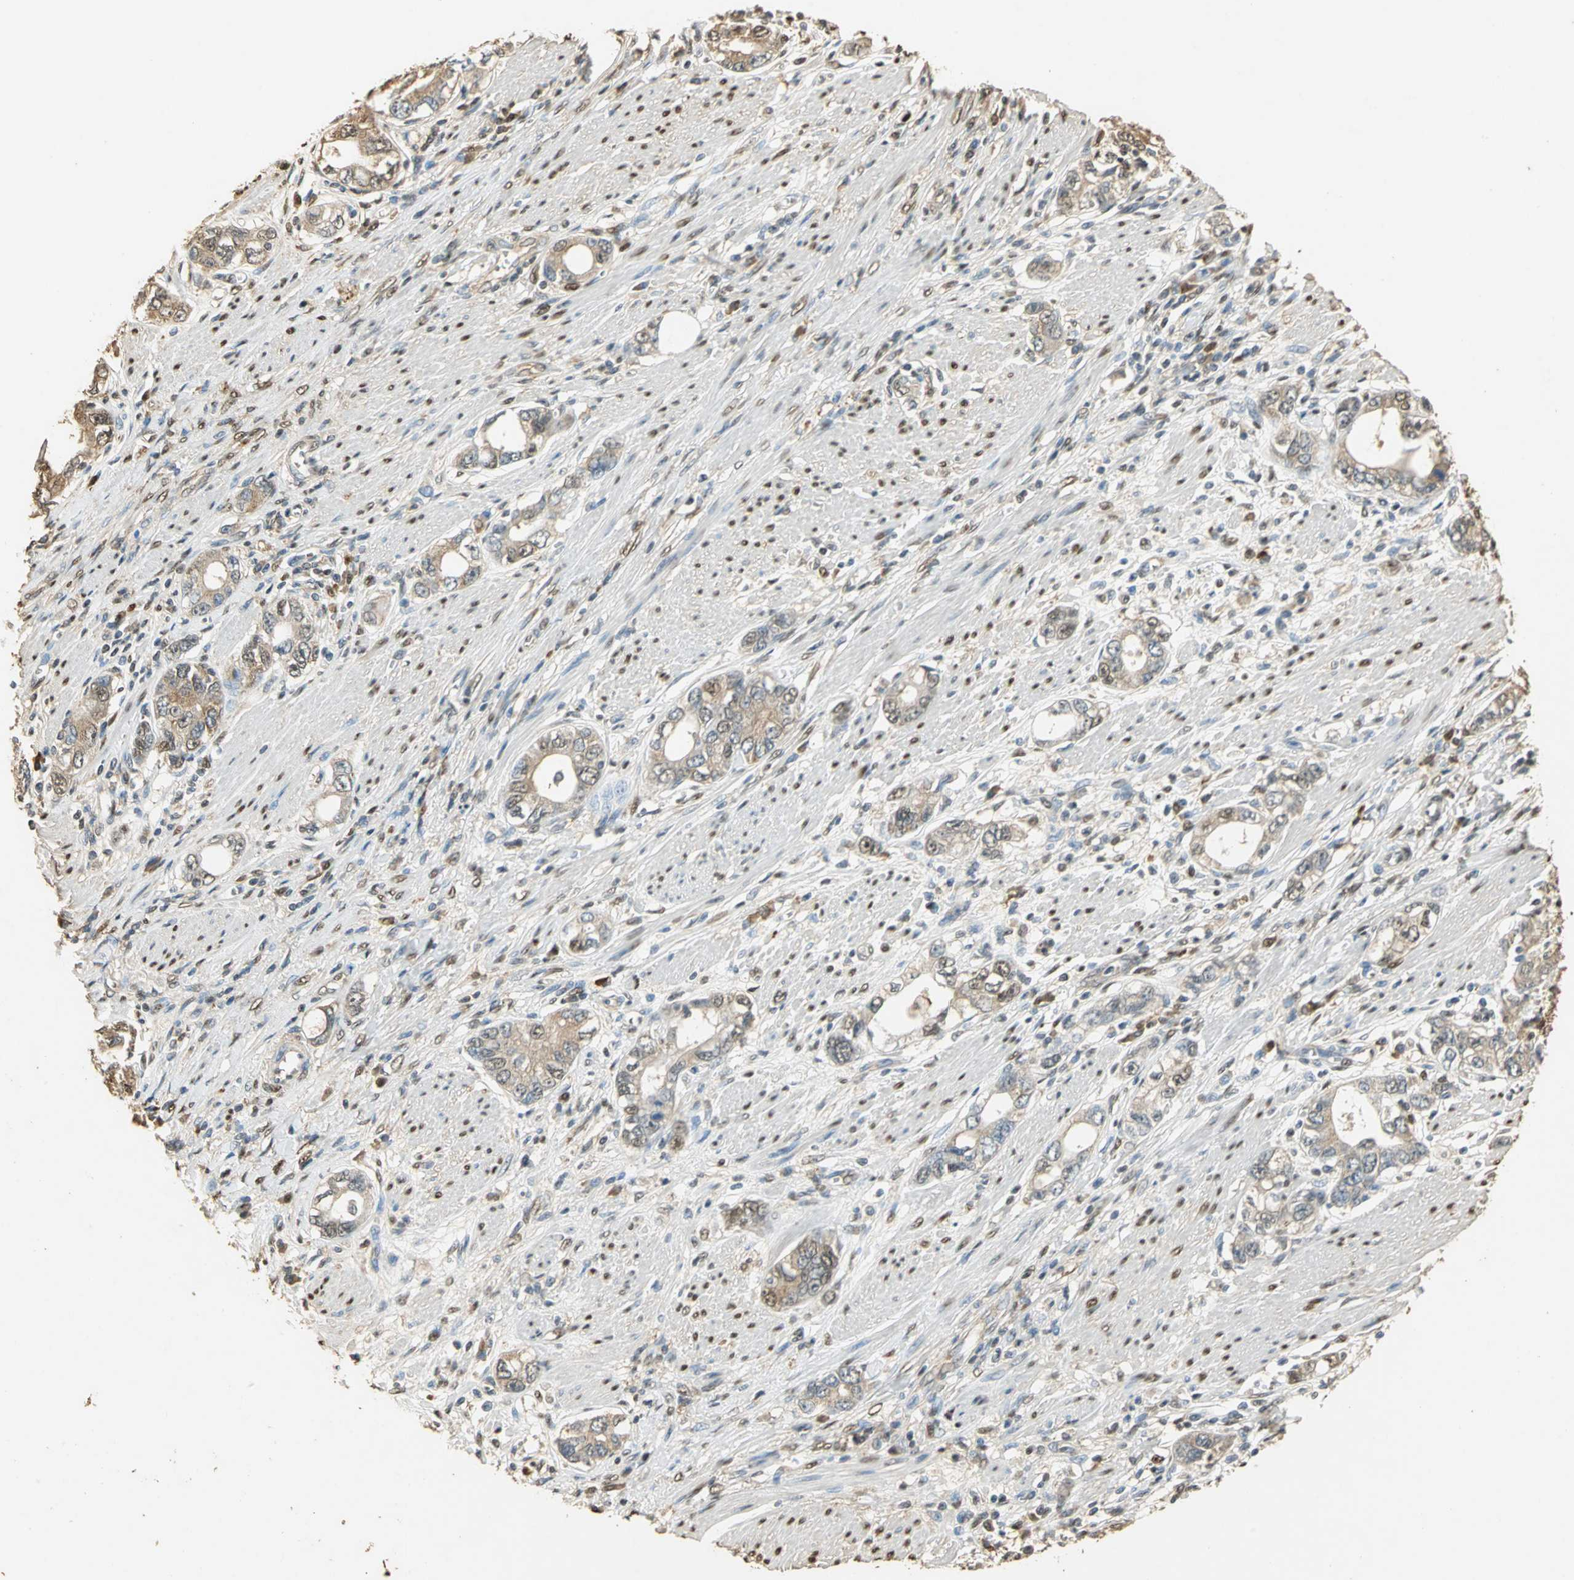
{"staining": {"intensity": "weak", "quantity": ">75%", "location": "cytoplasmic/membranous"}, "tissue": "stomach cancer", "cell_type": "Tumor cells", "image_type": "cancer", "snomed": [{"axis": "morphology", "description": "Adenocarcinoma, NOS"}, {"axis": "topography", "description": "Stomach, lower"}], "caption": "A micrograph showing weak cytoplasmic/membranous staining in about >75% of tumor cells in stomach adenocarcinoma, as visualized by brown immunohistochemical staining.", "gene": "GAPDH", "patient": {"sex": "female", "age": 93}}